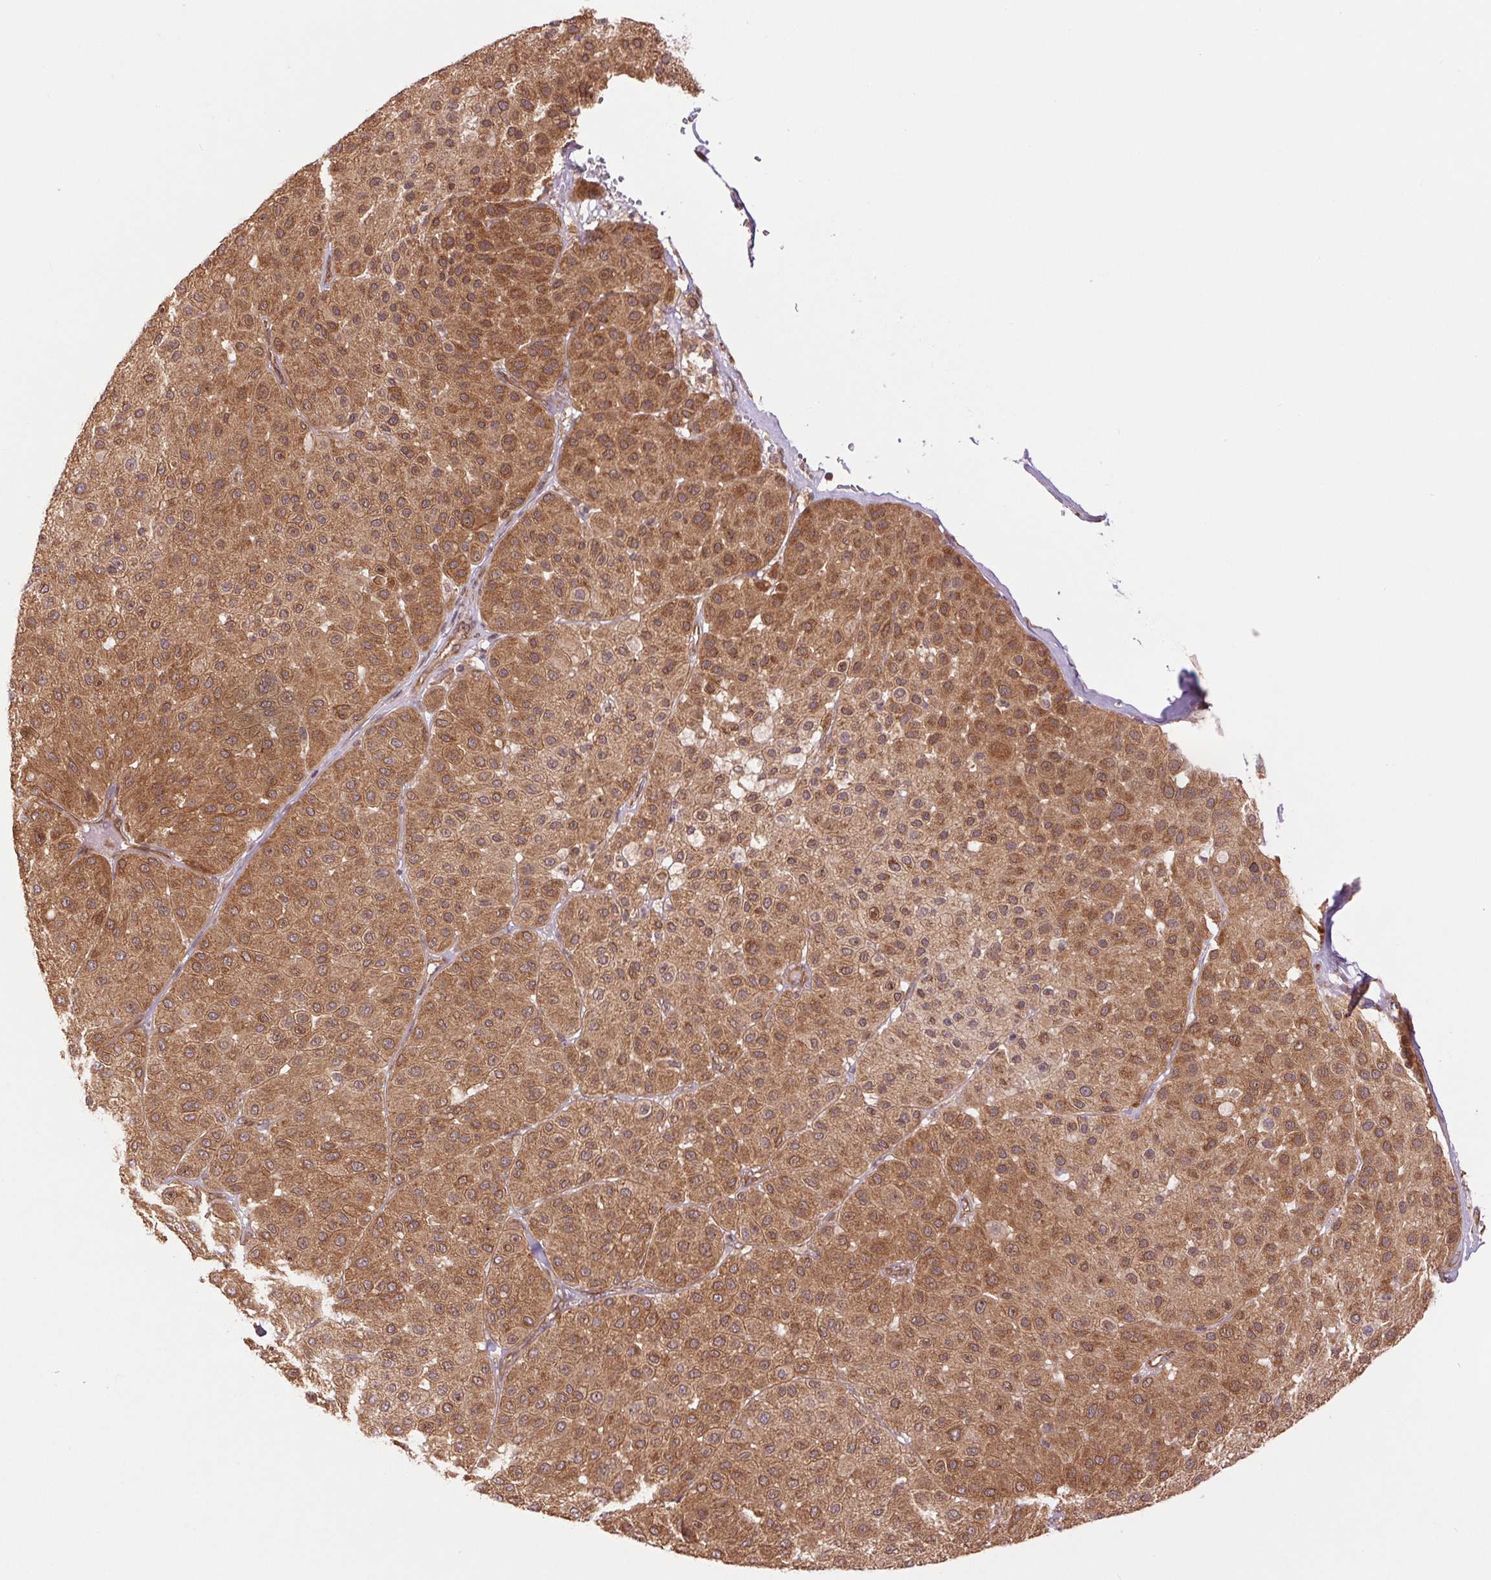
{"staining": {"intensity": "moderate", "quantity": ">75%", "location": "cytoplasmic/membranous"}, "tissue": "melanoma", "cell_type": "Tumor cells", "image_type": "cancer", "snomed": [{"axis": "morphology", "description": "Malignant melanoma, Metastatic site"}, {"axis": "topography", "description": "Smooth muscle"}], "caption": "Malignant melanoma (metastatic site) stained with IHC reveals moderate cytoplasmic/membranous expression in about >75% of tumor cells.", "gene": "STARD7", "patient": {"sex": "male", "age": 41}}